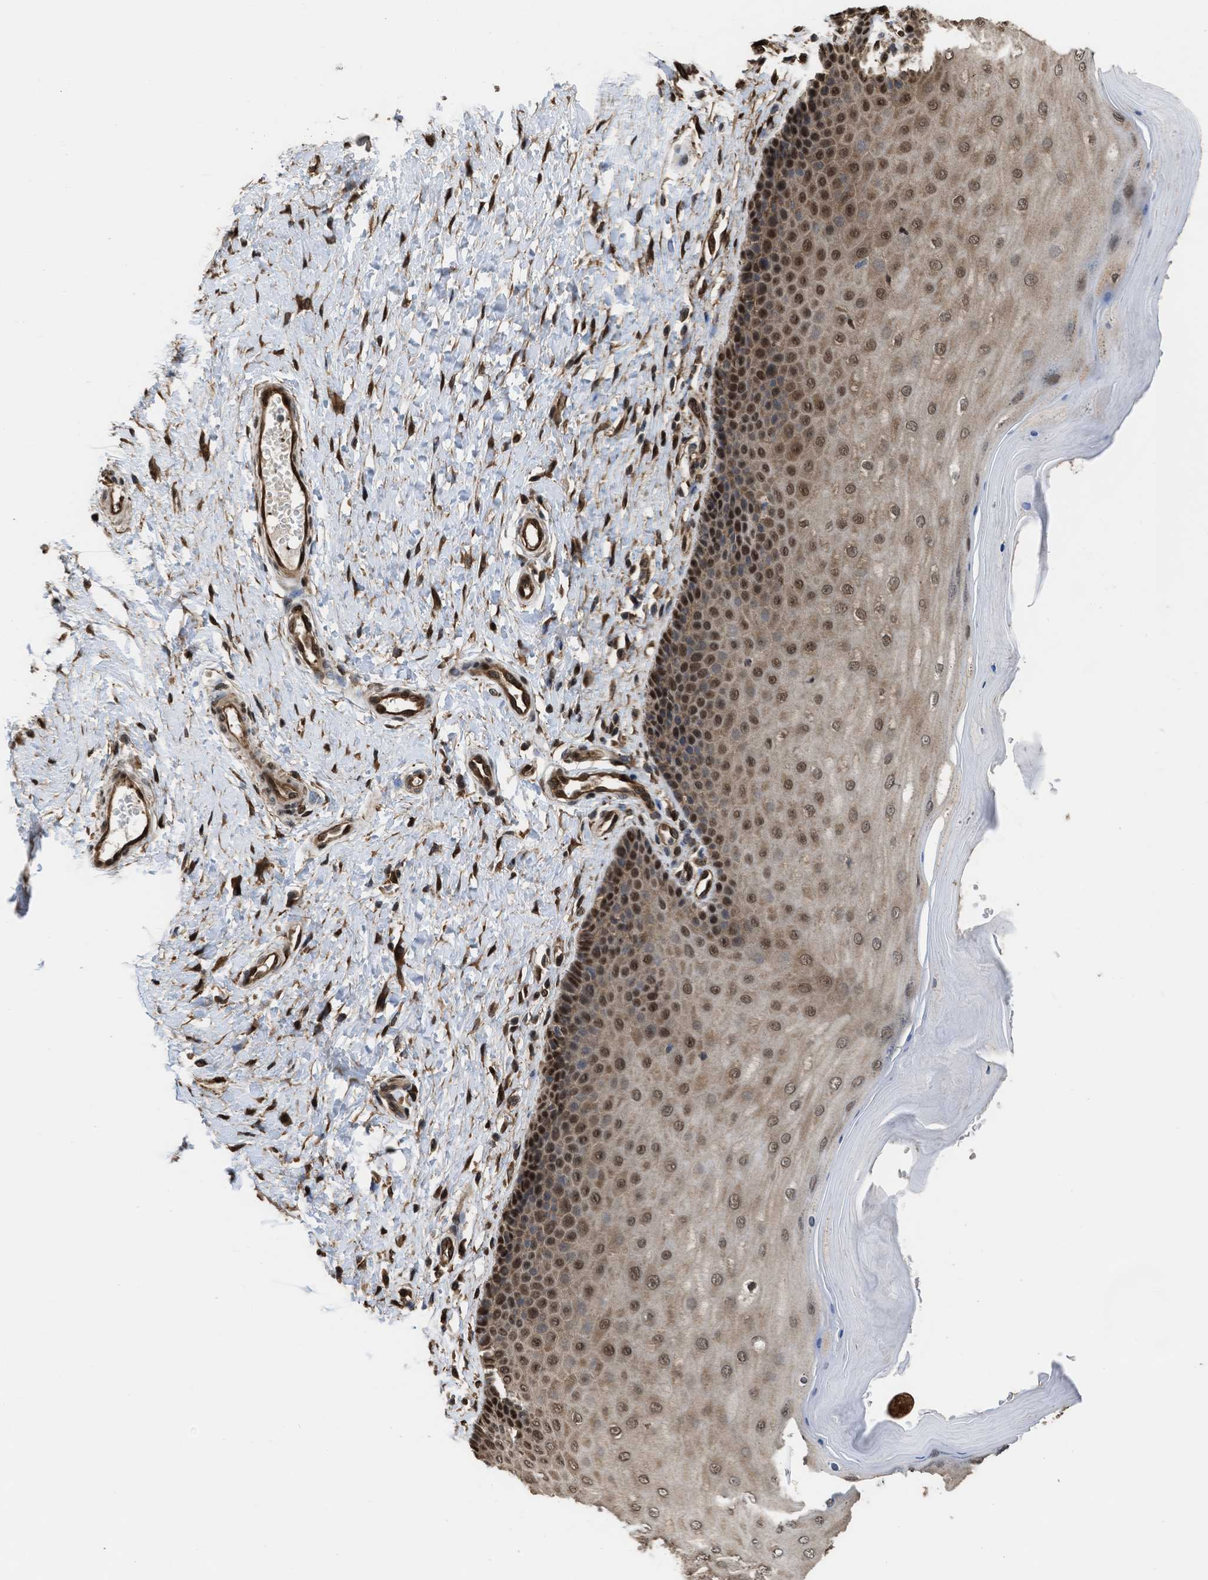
{"staining": {"intensity": "moderate", "quantity": ">75%", "location": "cytoplasmic/membranous,nuclear"}, "tissue": "cervix", "cell_type": "Glandular cells", "image_type": "normal", "snomed": [{"axis": "morphology", "description": "Normal tissue, NOS"}, {"axis": "topography", "description": "Cervix"}], "caption": "A brown stain labels moderate cytoplasmic/membranous,nuclear staining of a protein in glandular cells of unremarkable human cervix. The staining was performed using DAB (3,3'-diaminobenzidine), with brown indicating positive protein expression. Nuclei are stained blue with hematoxylin.", "gene": "YWHAG", "patient": {"sex": "female", "age": 55}}